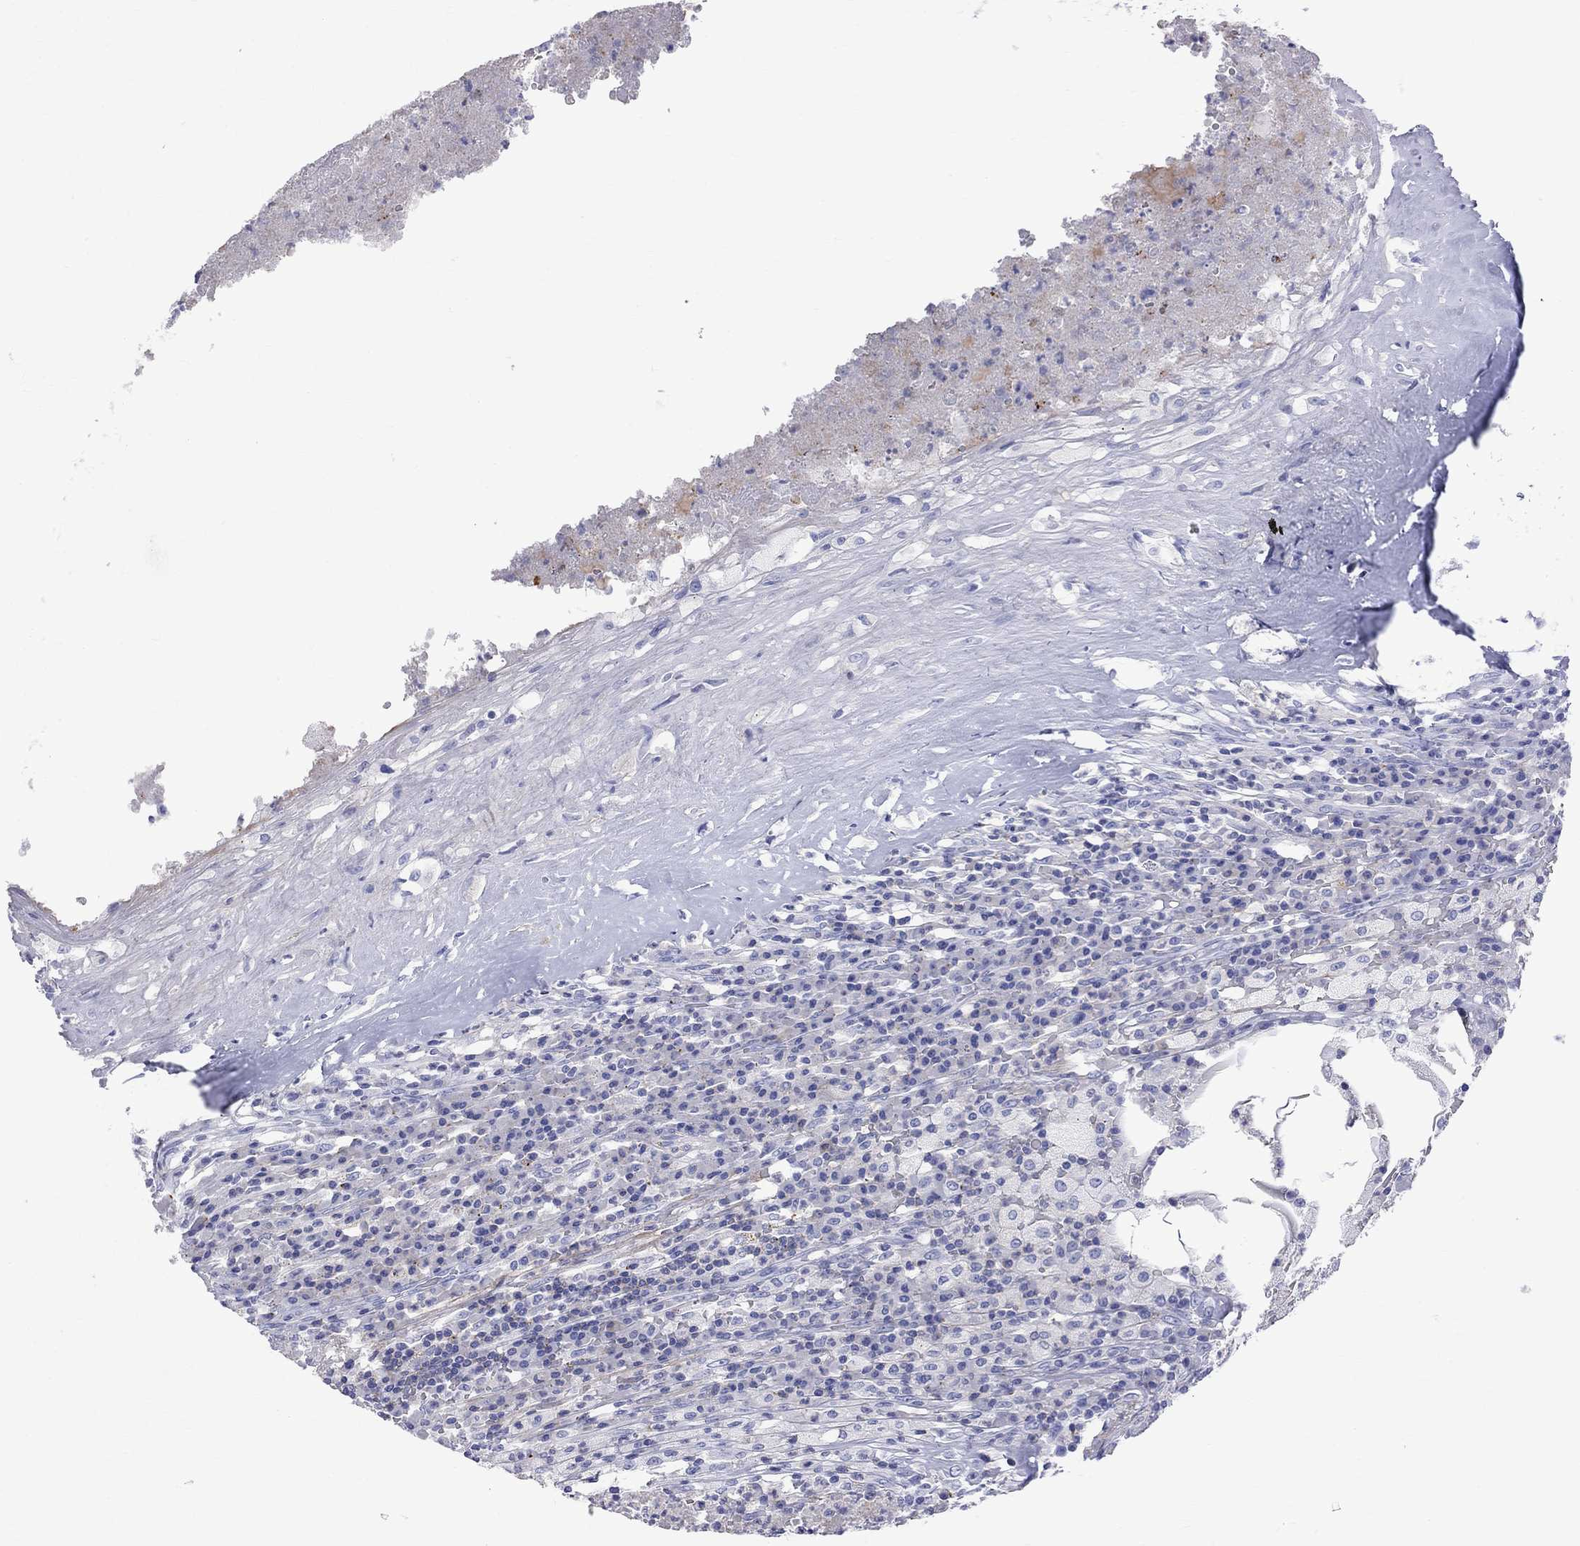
{"staining": {"intensity": "negative", "quantity": "none", "location": "none"}, "tissue": "testis cancer", "cell_type": "Tumor cells", "image_type": "cancer", "snomed": [{"axis": "morphology", "description": "Necrosis, NOS"}, {"axis": "morphology", "description": "Carcinoma, Embryonal, NOS"}, {"axis": "topography", "description": "Testis"}], "caption": "Human testis embryonal carcinoma stained for a protein using immunohistochemistry (IHC) exhibits no expression in tumor cells.", "gene": "S100A3", "patient": {"sex": "male", "age": 19}}